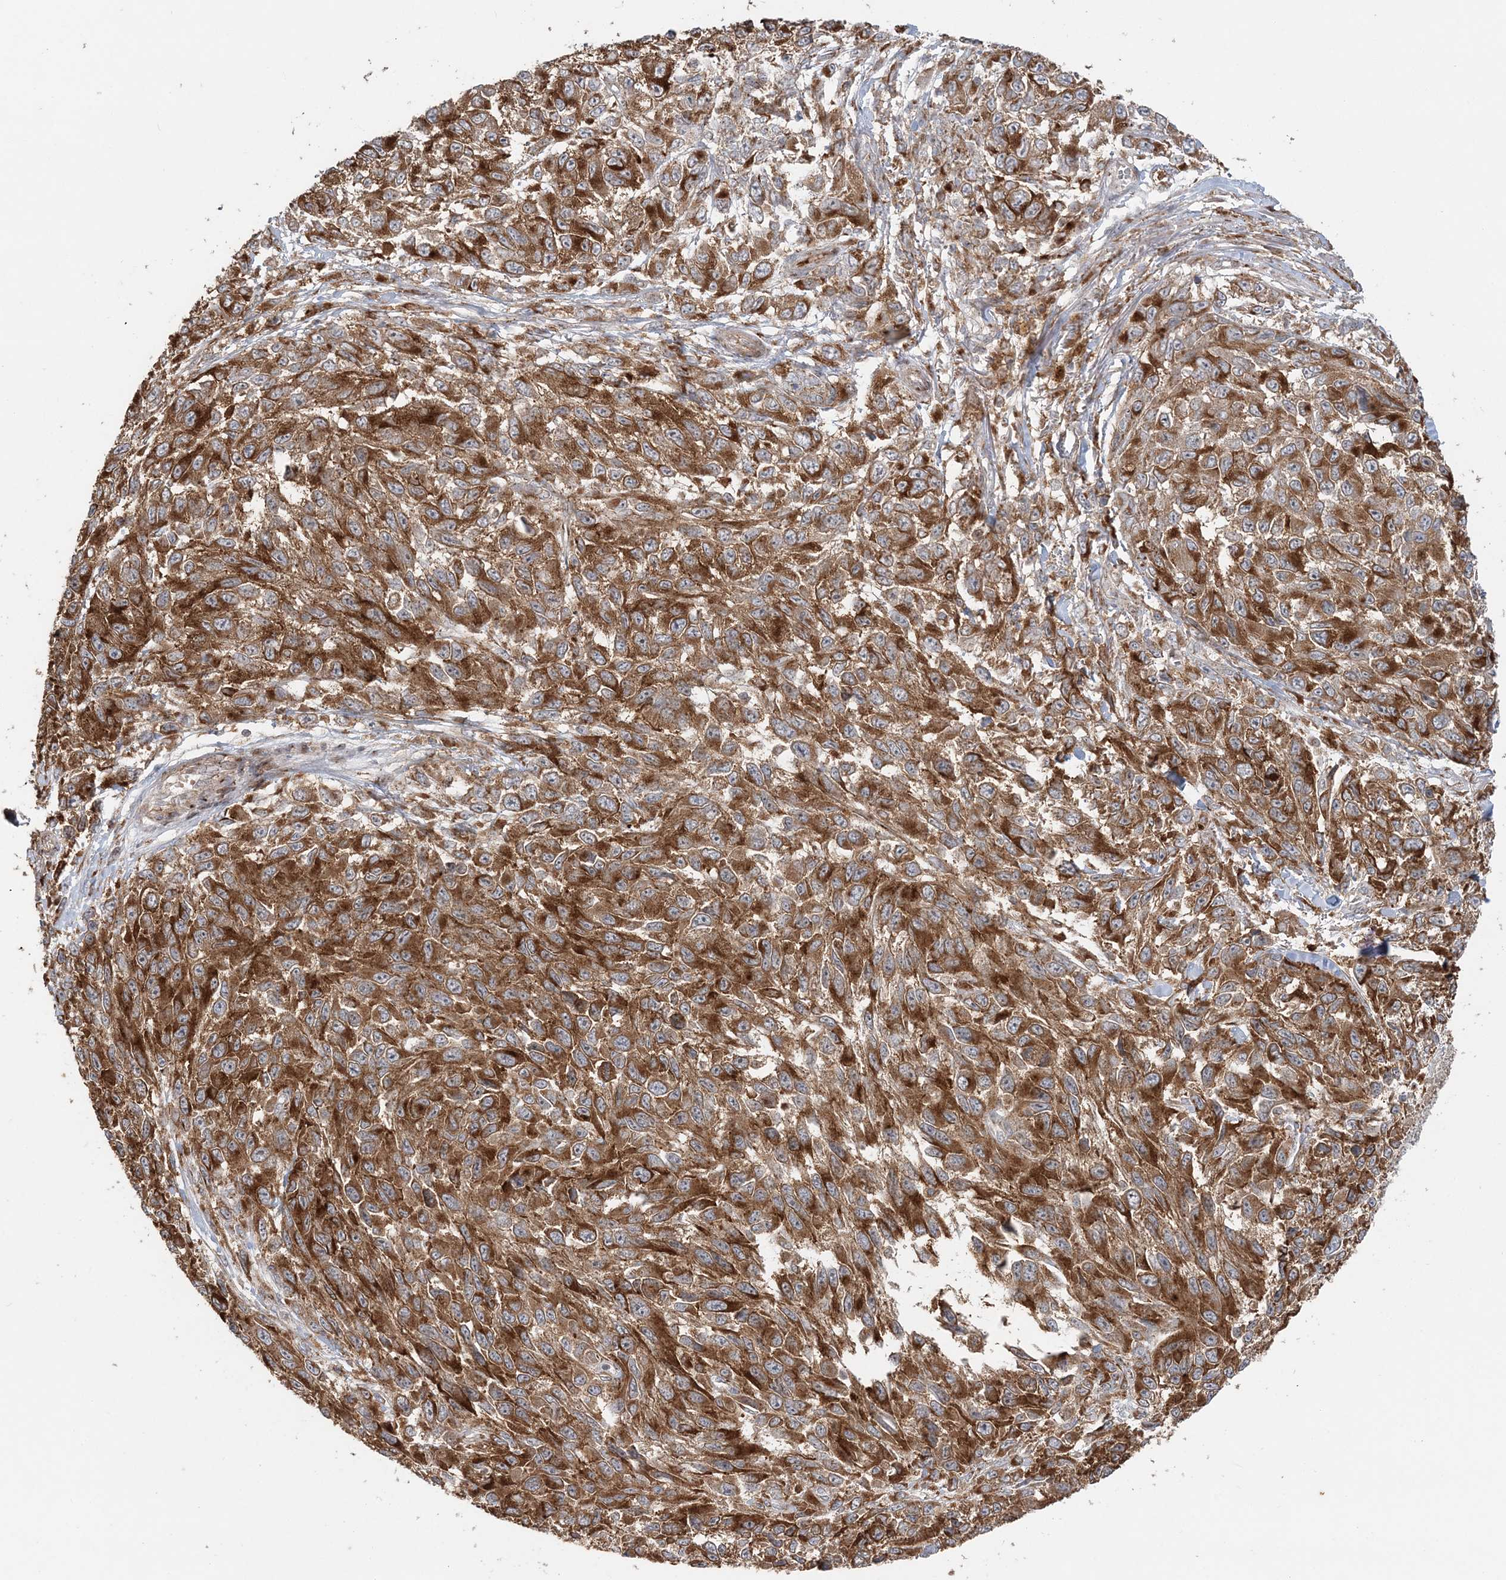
{"staining": {"intensity": "strong", "quantity": ">75%", "location": "cytoplasmic/membranous"}, "tissue": "melanoma", "cell_type": "Tumor cells", "image_type": "cancer", "snomed": [{"axis": "morphology", "description": "Malignant melanoma, NOS"}, {"axis": "topography", "description": "Skin"}], "caption": "Immunohistochemistry (IHC) (DAB (3,3'-diaminobenzidine)) staining of human malignant melanoma displays strong cytoplasmic/membranous protein expression in about >75% of tumor cells.", "gene": "ABCC3", "patient": {"sex": "female", "age": 96}}